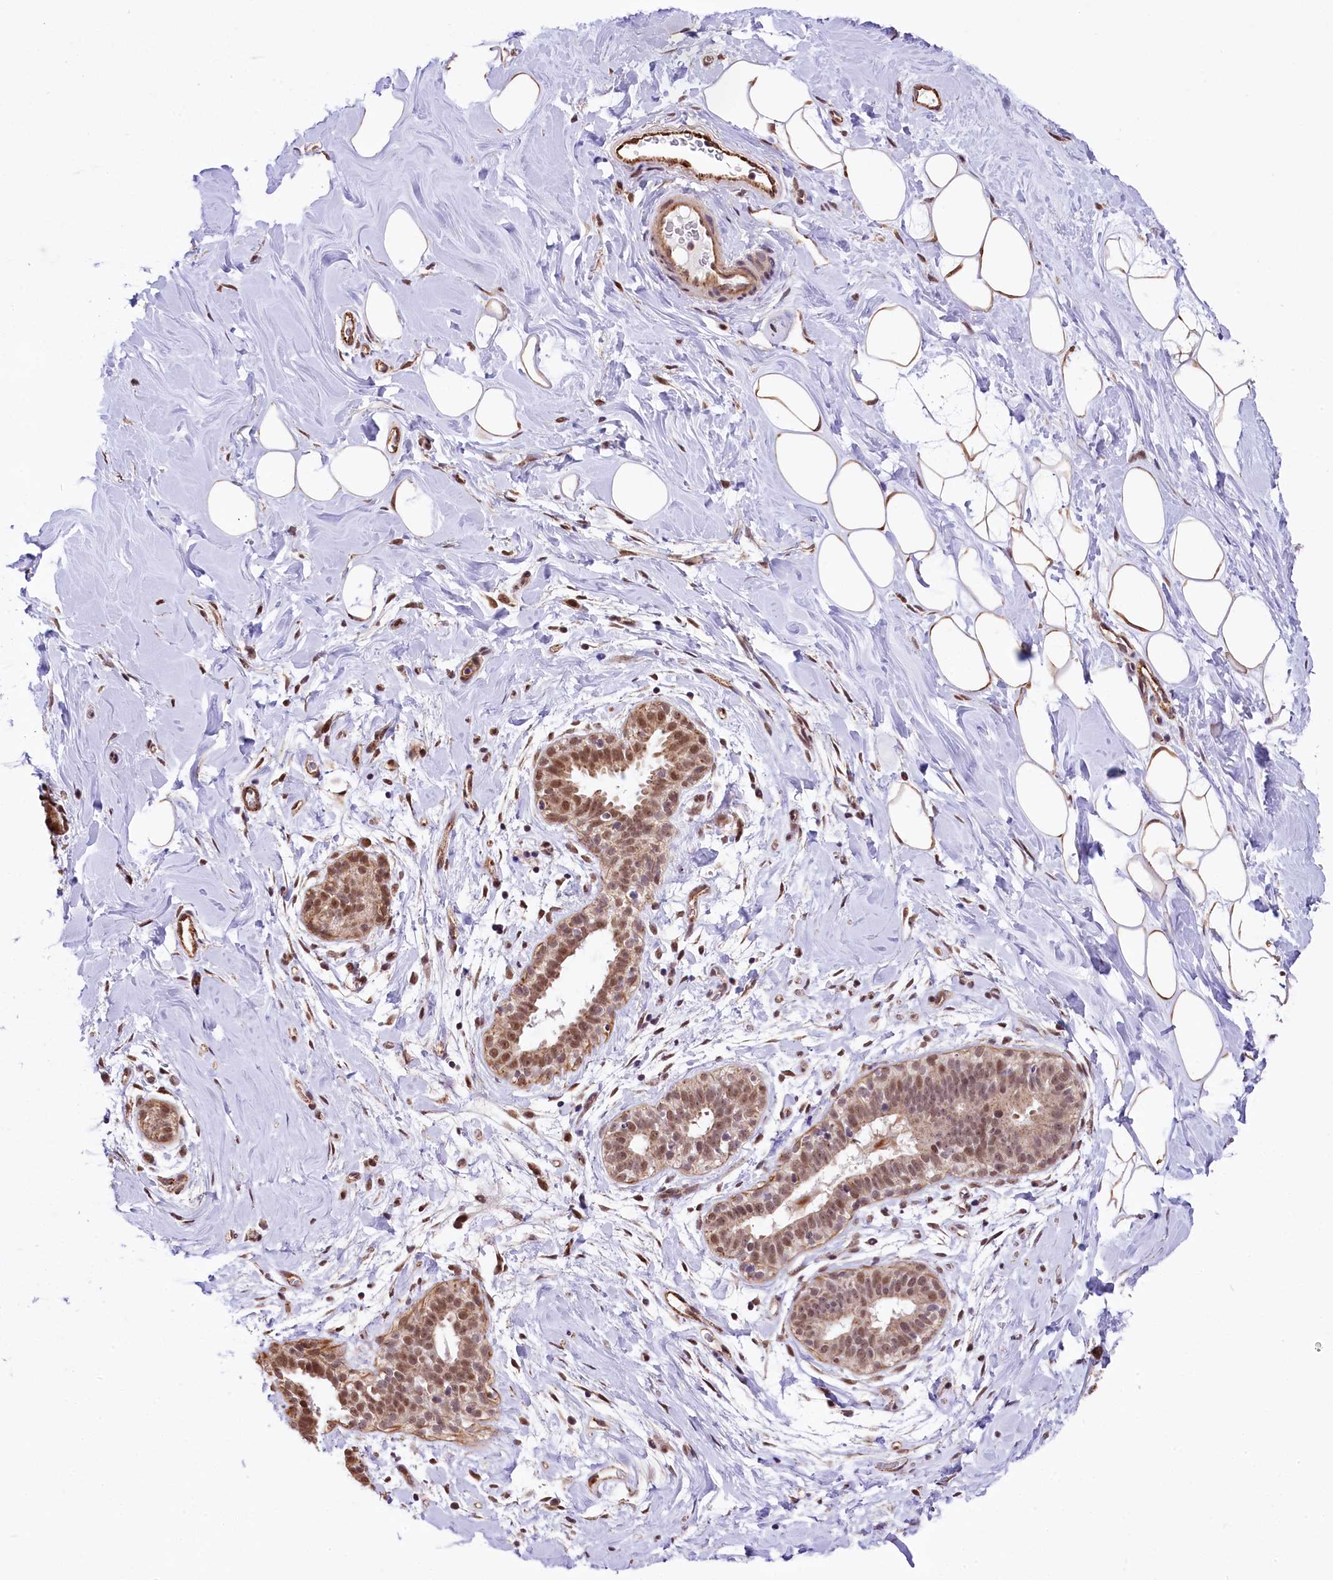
{"staining": {"intensity": "moderate", "quantity": ">75%", "location": "cytoplasmic/membranous,nuclear"}, "tissue": "adipose tissue", "cell_type": "Adipocytes", "image_type": "normal", "snomed": [{"axis": "morphology", "description": "Normal tissue, NOS"}, {"axis": "topography", "description": "Breast"}], "caption": "The micrograph exhibits staining of unremarkable adipose tissue, revealing moderate cytoplasmic/membranous,nuclear protein positivity (brown color) within adipocytes.", "gene": "MRPL54", "patient": {"sex": "female", "age": 26}}